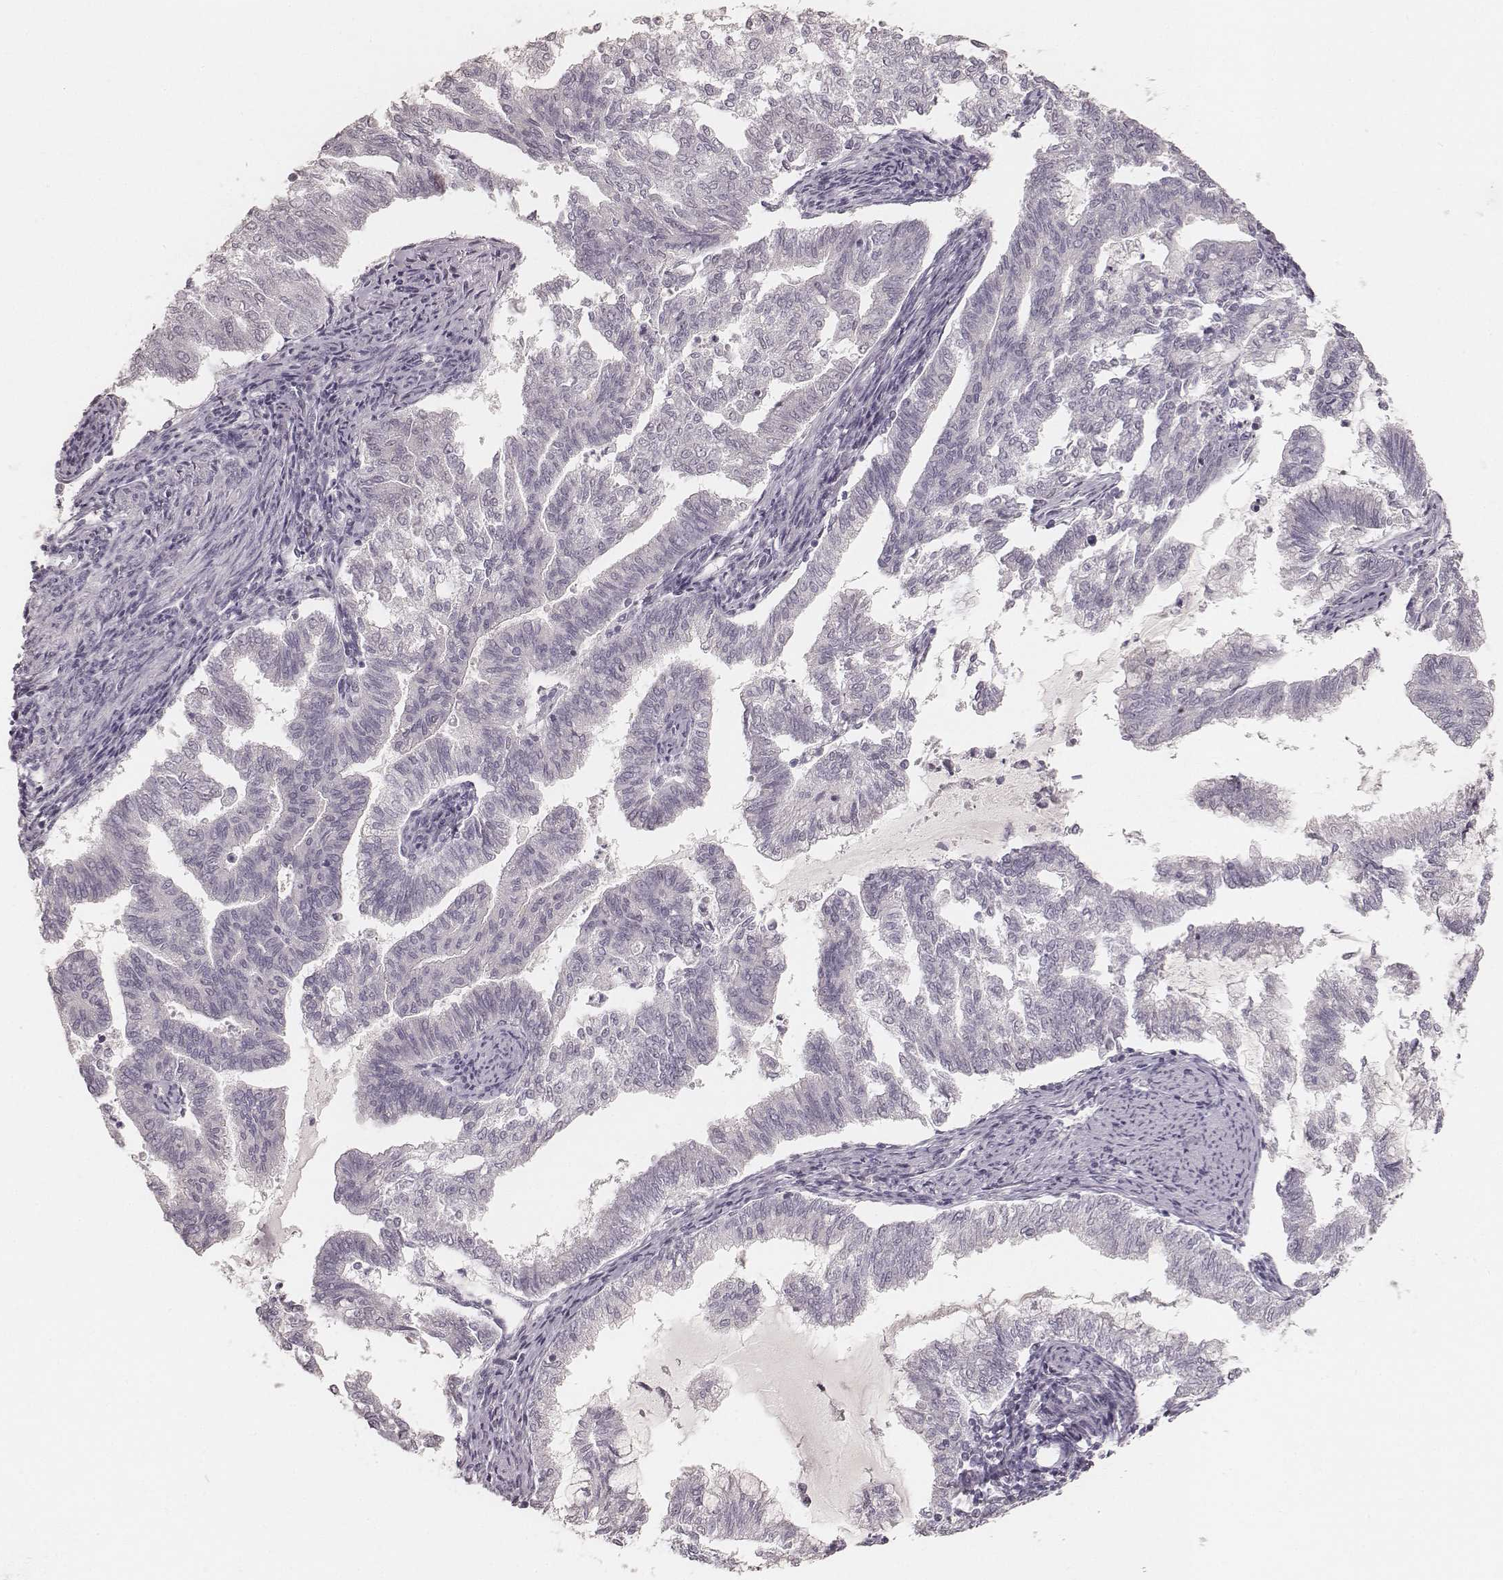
{"staining": {"intensity": "negative", "quantity": "none", "location": "none"}, "tissue": "endometrial cancer", "cell_type": "Tumor cells", "image_type": "cancer", "snomed": [{"axis": "morphology", "description": "Adenocarcinoma, NOS"}, {"axis": "topography", "description": "Endometrium"}], "caption": "A high-resolution image shows immunohistochemistry (IHC) staining of endometrial adenocarcinoma, which displays no significant expression in tumor cells.", "gene": "KRT26", "patient": {"sex": "female", "age": 79}}